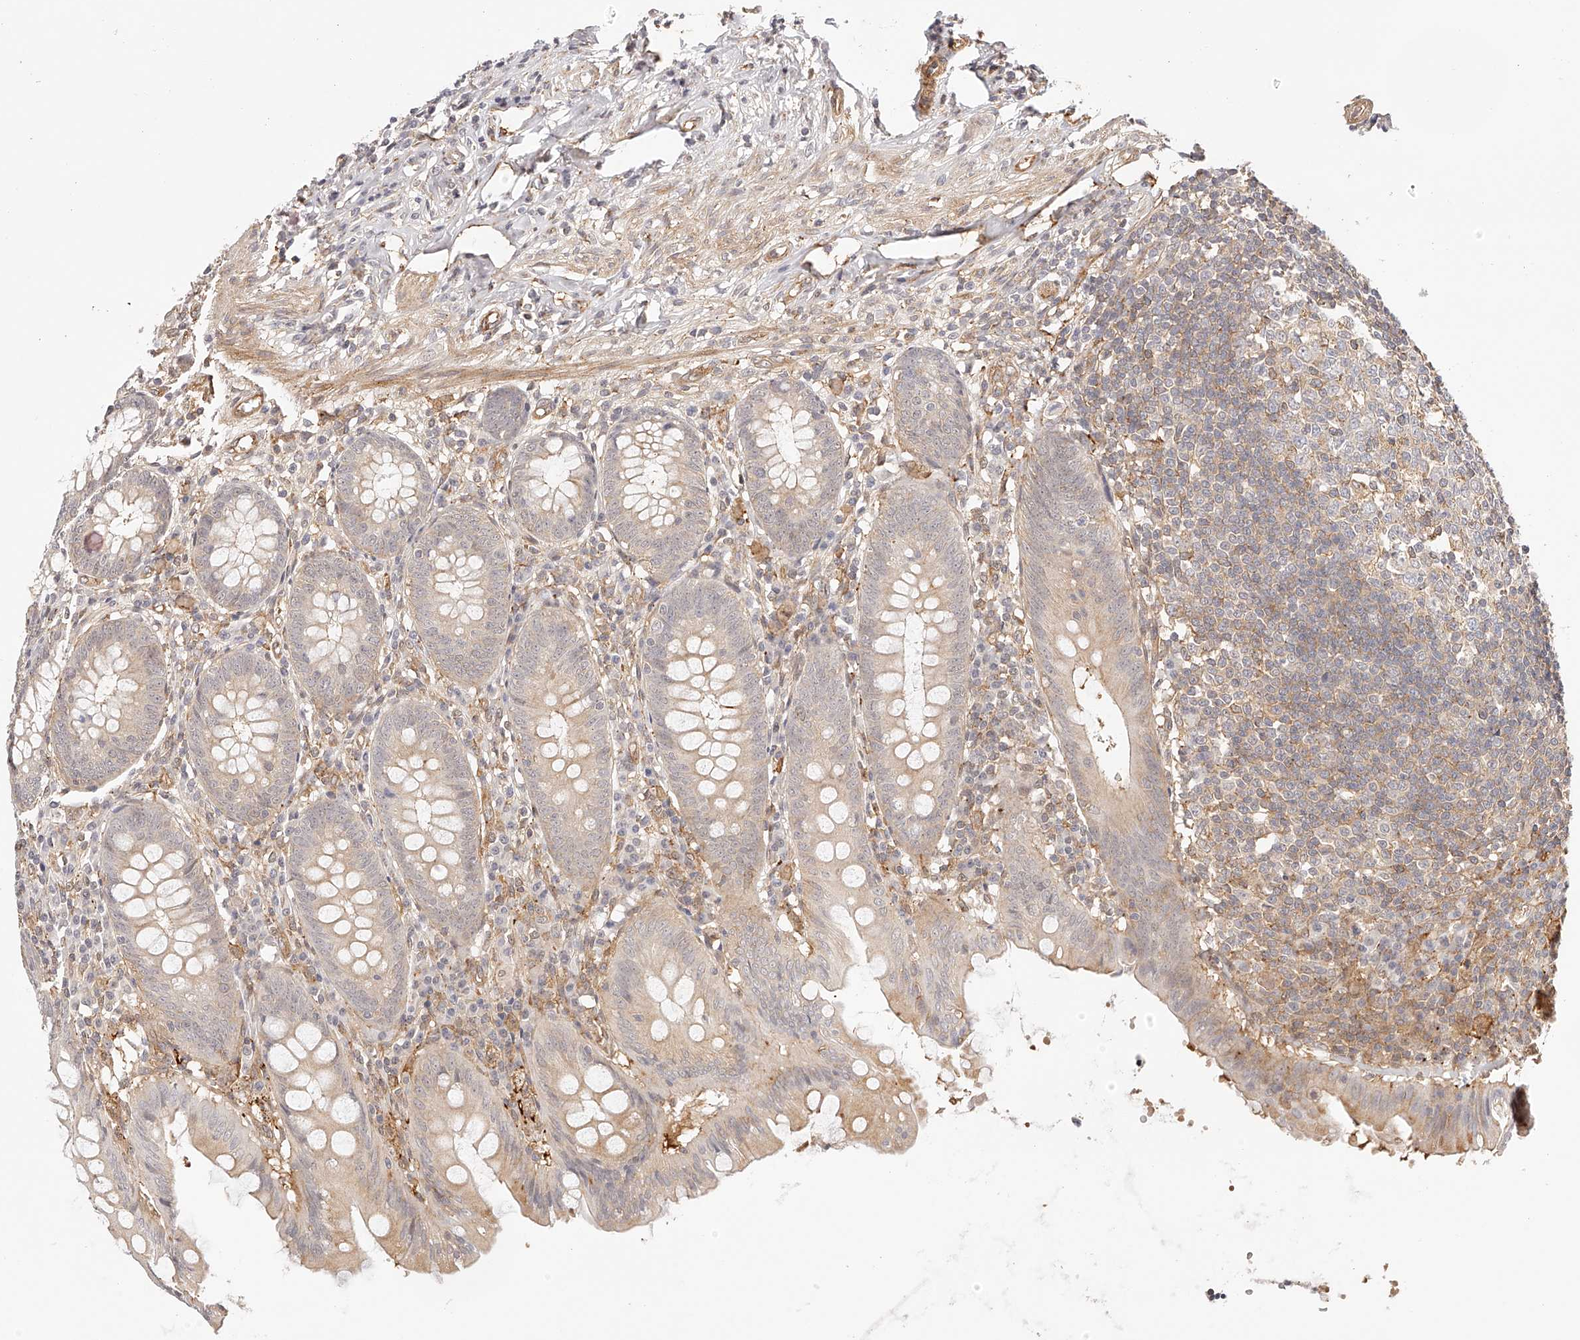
{"staining": {"intensity": "weak", "quantity": "<25%", "location": "cytoplasmic/membranous"}, "tissue": "appendix", "cell_type": "Glandular cells", "image_type": "normal", "snomed": [{"axis": "morphology", "description": "Normal tissue, NOS"}, {"axis": "topography", "description": "Appendix"}], "caption": "This is a image of immunohistochemistry staining of benign appendix, which shows no staining in glandular cells. (Immunohistochemistry, brightfield microscopy, high magnification).", "gene": "SYNC", "patient": {"sex": "female", "age": 54}}